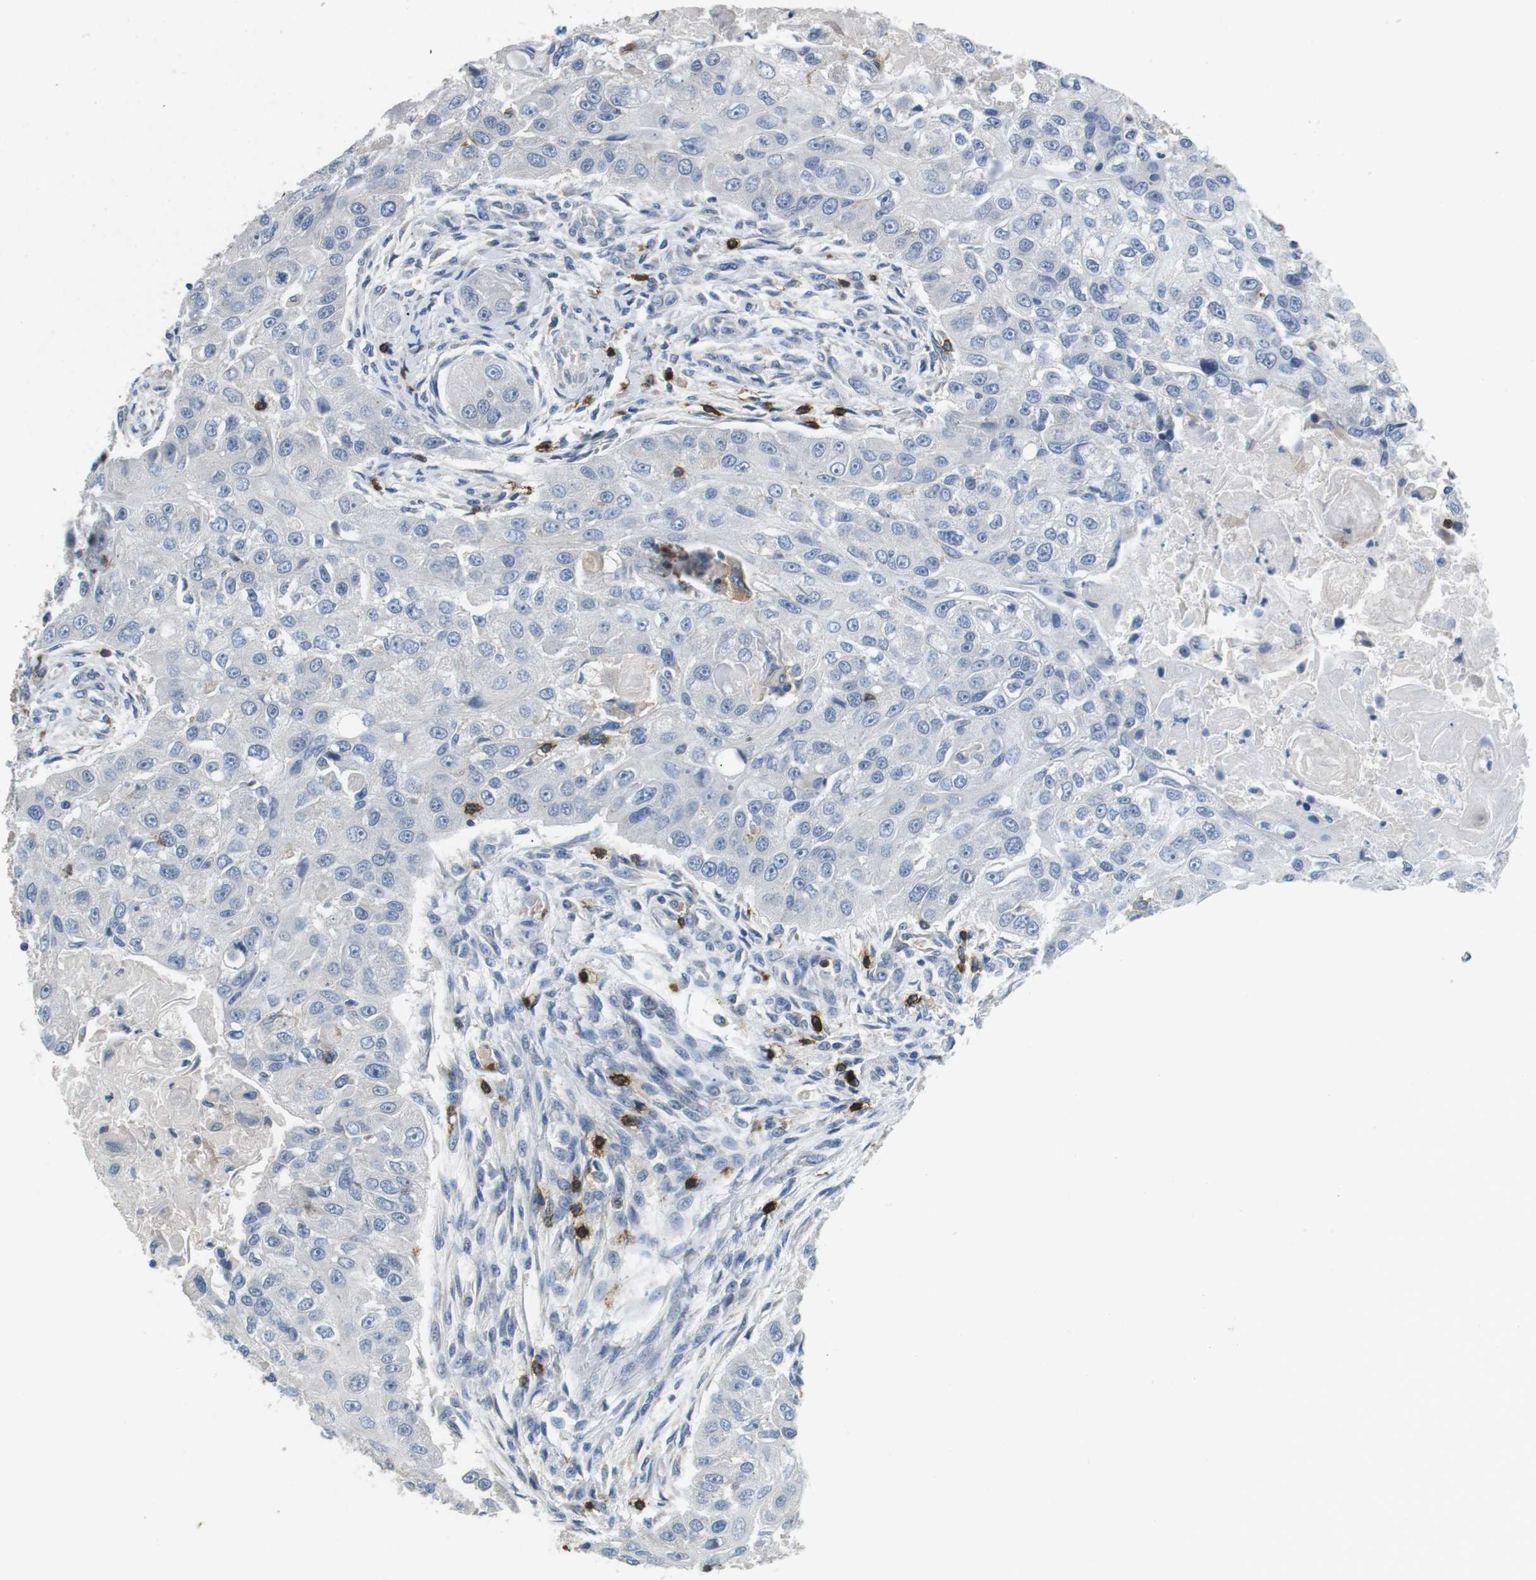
{"staining": {"intensity": "negative", "quantity": "none", "location": "none"}, "tissue": "head and neck cancer", "cell_type": "Tumor cells", "image_type": "cancer", "snomed": [{"axis": "morphology", "description": "Normal tissue, NOS"}, {"axis": "morphology", "description": "Squamous cell carcinoma, NOS"}, {"axis": "topography", "description": "Skeletal muscle"}, {"axis": "topography", "description": "Head-Neck"}], "caption": "High power microscopy micrograph of an immunohistochemistry histopathology image of head and neck cancer (squamous cell carcinoma), revealing no significant positivity in tumor cells.", "gene": "CD6", "patient": {"sex": "male", "age": 51}}